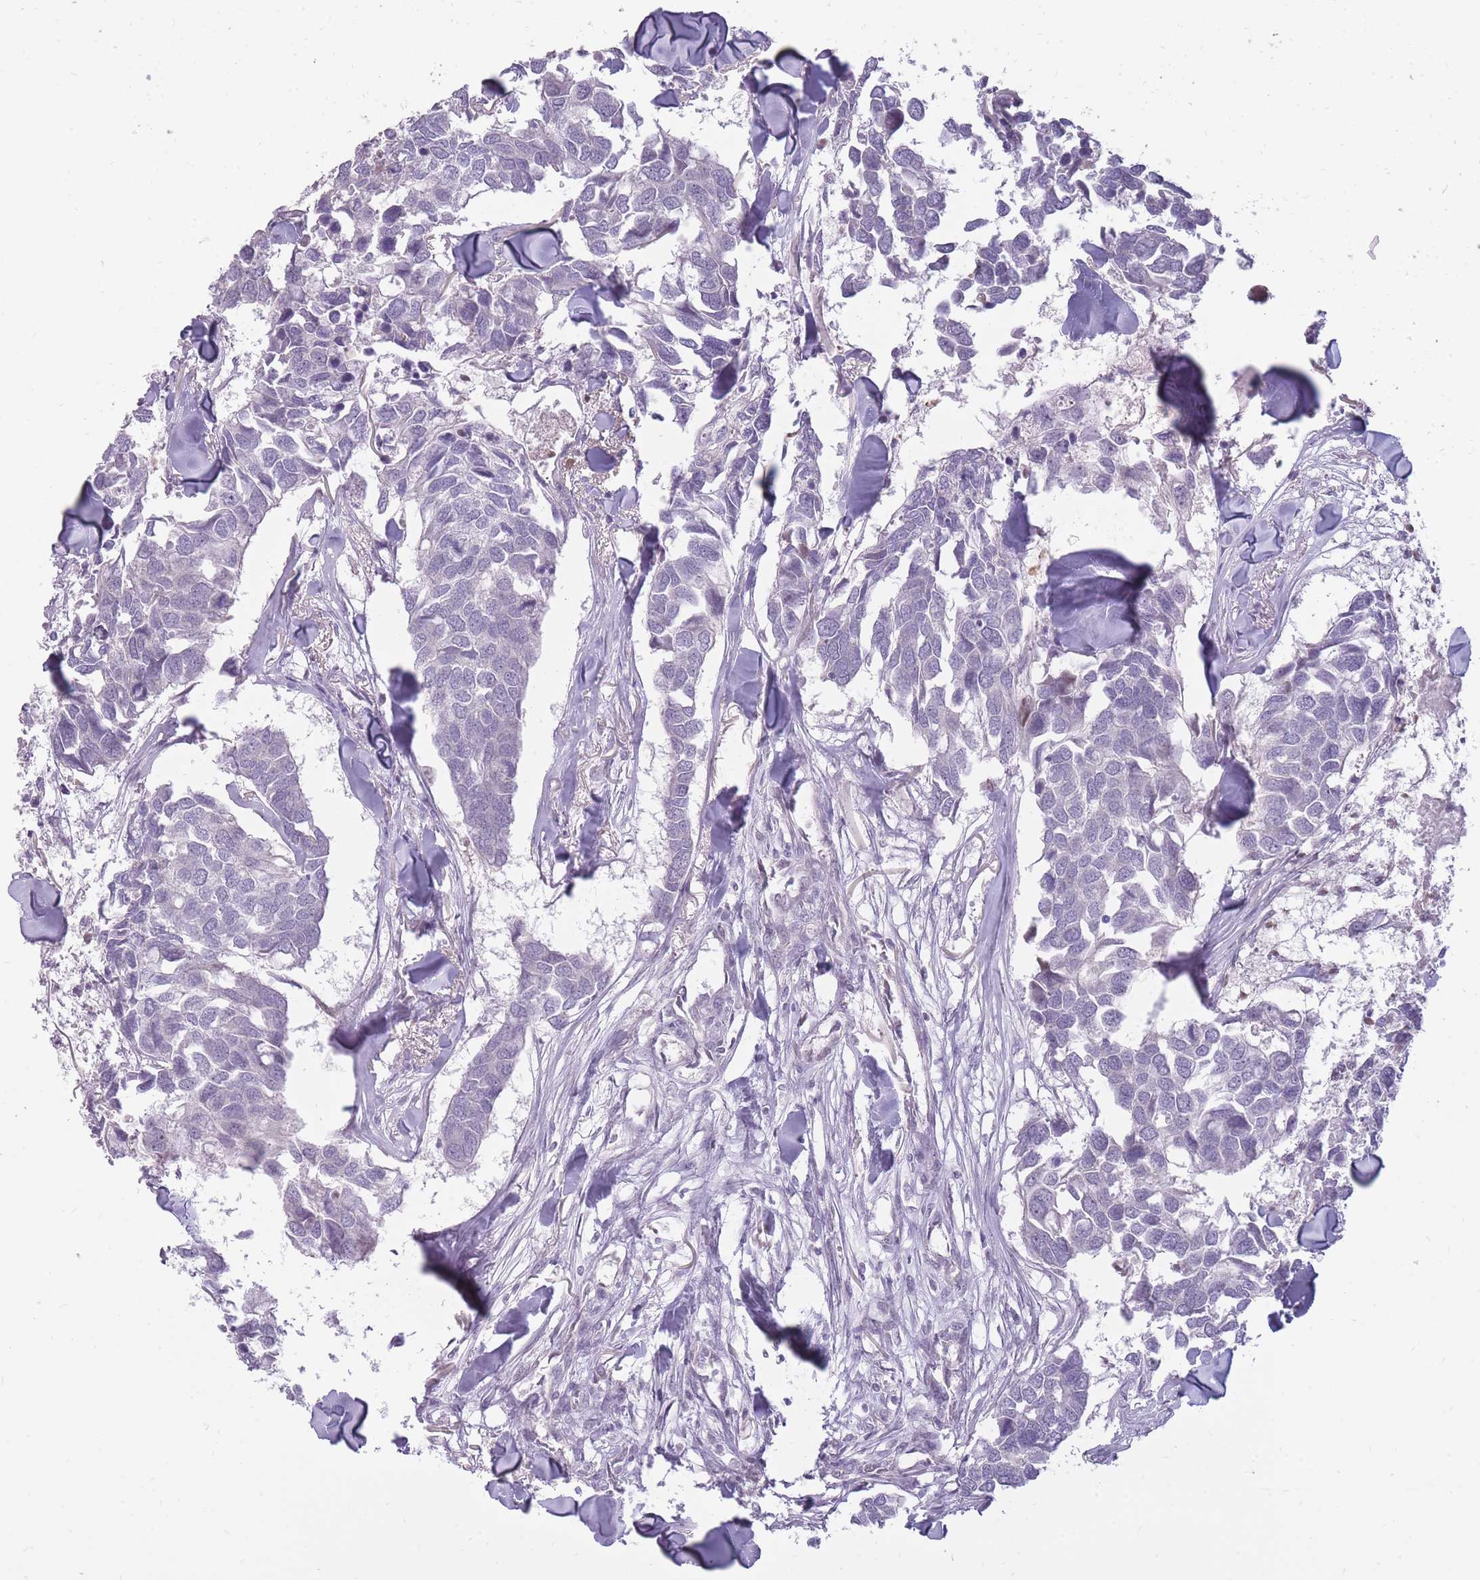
{"staining": {"intensity": "negative", "quantity": "none", "location": "none"}, "tissue": "breast cancer", "cell_type": "Tumor cells", "image_type": "cancer", "snomed": [{"axis": "morphology", "description": "Duct carcinoma"}, {"axis": "topography", "description": "Breast"}], "caption": "A micrograph of human breast cancer (invasive ductal carcinoma) is negative for staining in tumor cells.", "gene": "POMZP3", "patient": {"sex": "female", "age": 83}}